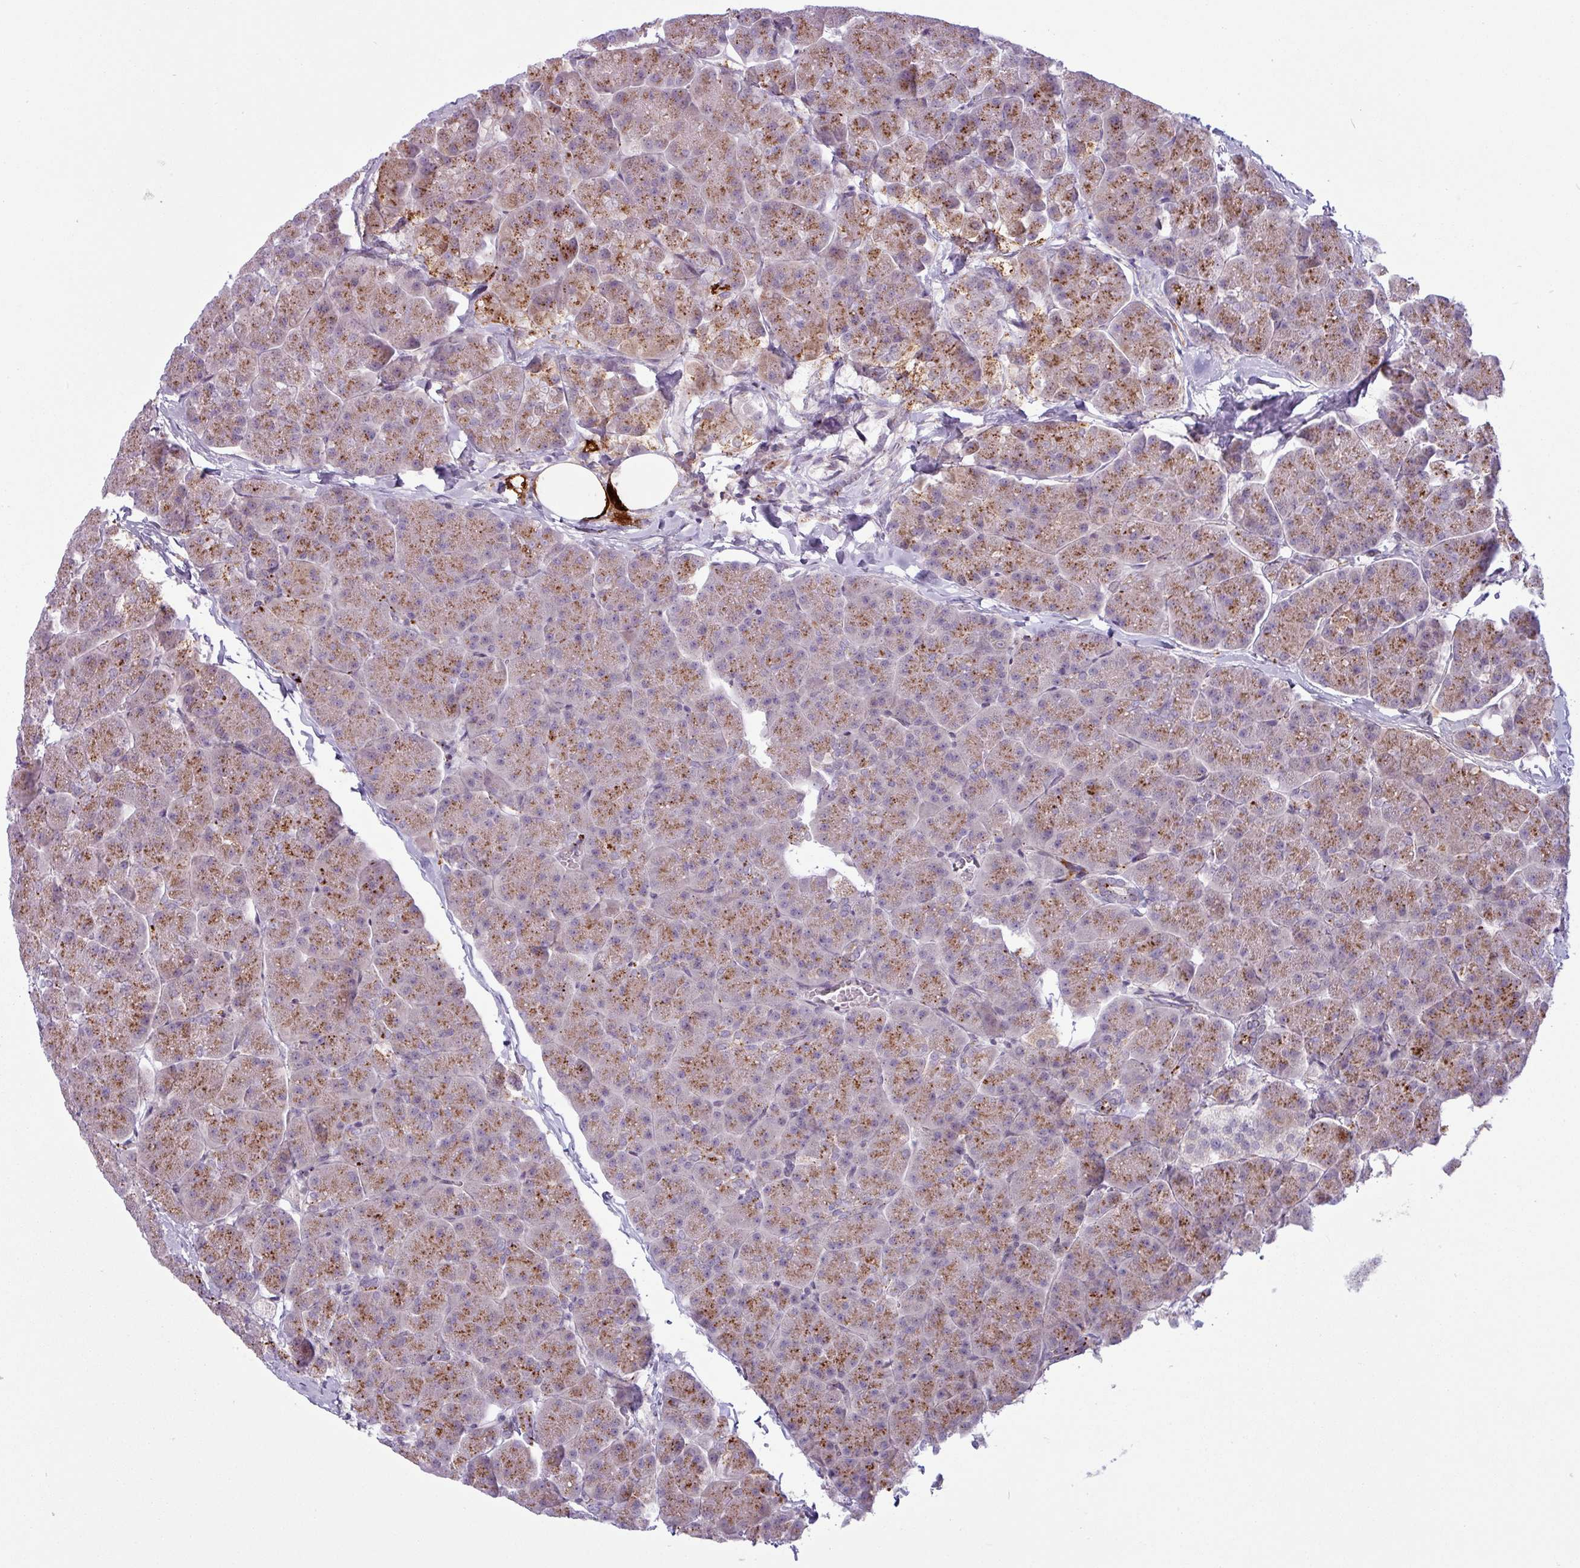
{"staining": {"intensity": "moderate", "quantity": ">75%", "location": "cytoplasmic/membranous"}, "tissue": "pancreas", "cell_type": "Exocrine glandular cells", "image_type": "normal", "snomed": [{"axis": "morphology", "description": "Normal tissue, NOS"}, {"axis": "topography", "description": "Pancreas"}, {"axis": "topography", "description": "Peripheral nerve tissue"}], "caption": "DAB (3,3'-diaminobenzidine) immunohistochemical staining of benign pancreas reveals moderate cytoplasmic/membranous protein staining in about >75% of exocrine glandular cells.", "gene": "MAP7D2", "patient": {"sex": "male", "age": 54}}